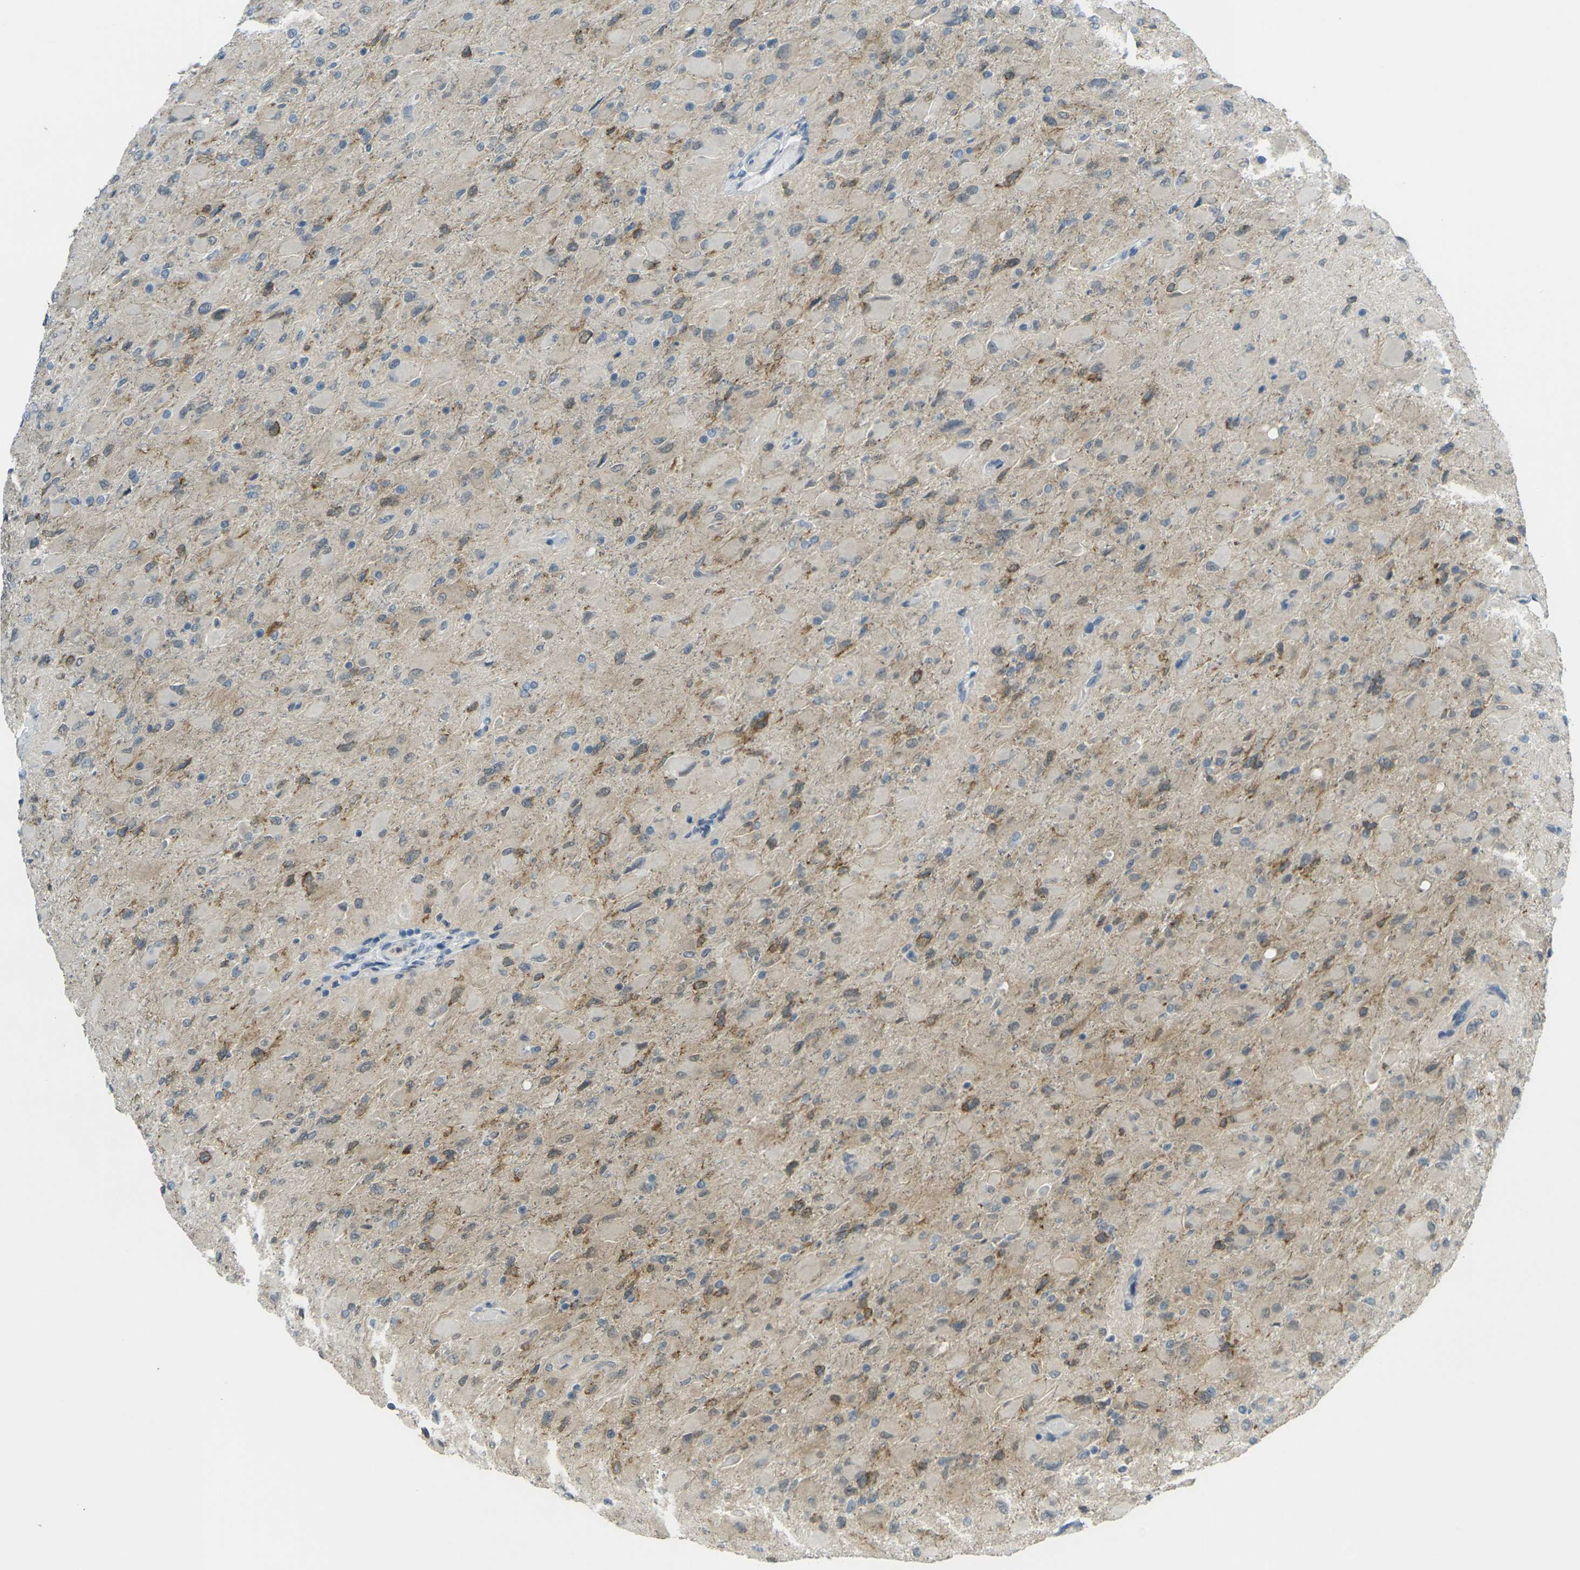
{"staining": {"intensity": "moderate", "quantity": "<25%", "location": "cytoplasmic/membranous"}, "tissue": "glioma", "cell_type": "Tumor cells", "image_type": "cancer", "snomed": [{"axis": "morphology", "description": "Glioma, malignant, High grade"}, {"axis": "topography", "description": "Cerebral cortex"}], "caption": "The immunohistochemical stain highlights moderate cytoplasmic/membranous staining in tumor cells of glioma tissue.", "gene": "SPTBN2", "patient": {"sex": "female", "age": 36}}